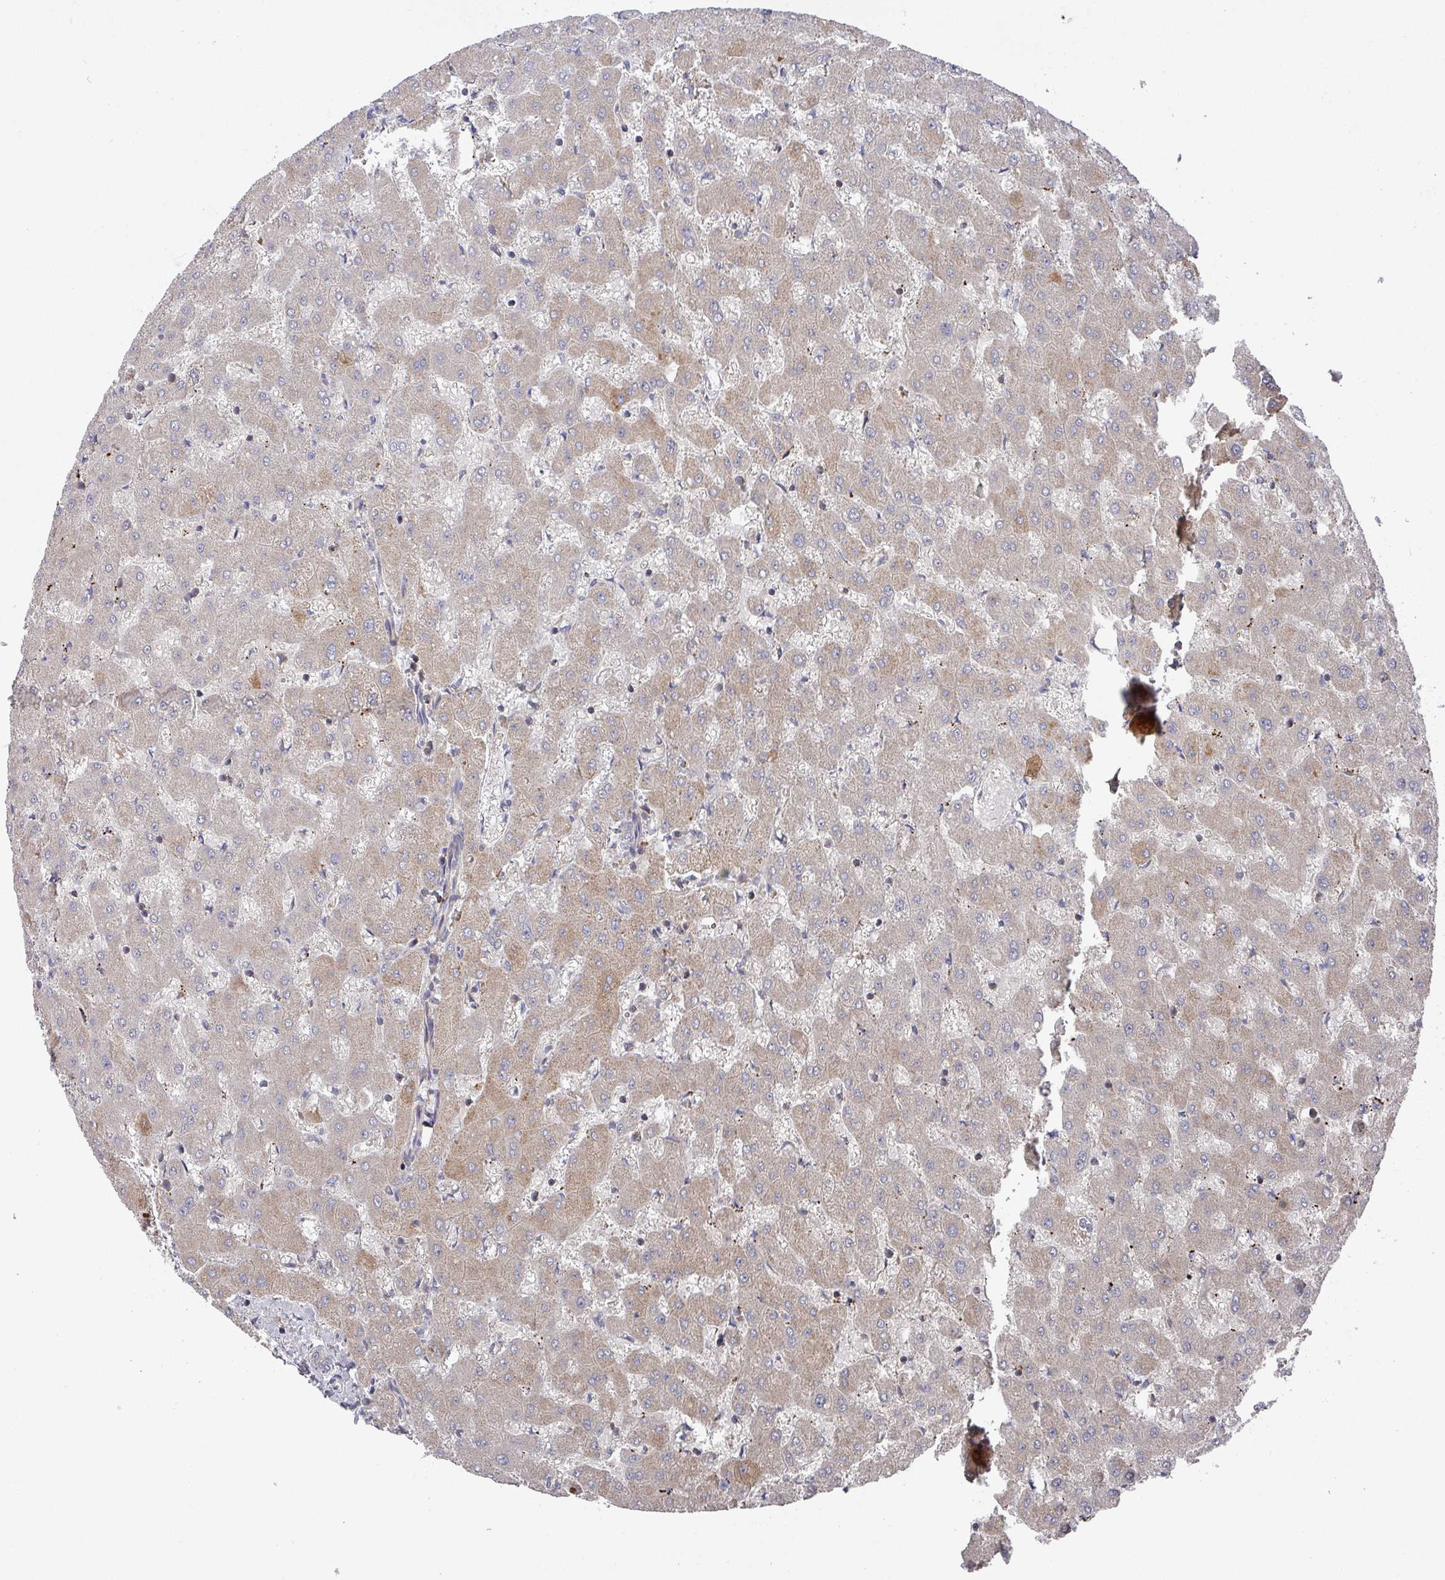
{"staining": {"intensity": "weak", "quantity": "<25%", "location": "cytoplasmic/membranous"}, "tissue": "liver", "cell_type": "Cholangiocytes", "image_type": "normal", "snomed": [{"axis": "morphology", "description": "Normal tissue, NOS"}, {"axis": "topography", "description": "Liver"}], "caption": "Immunohistochemistry (IHC) image of unremarkable liver: liver stained with DAB reveals no significant protein expression in cholangiocytes.", "gene": "GOLGA7B", "patient": {"sex": "female", "age": 63}}